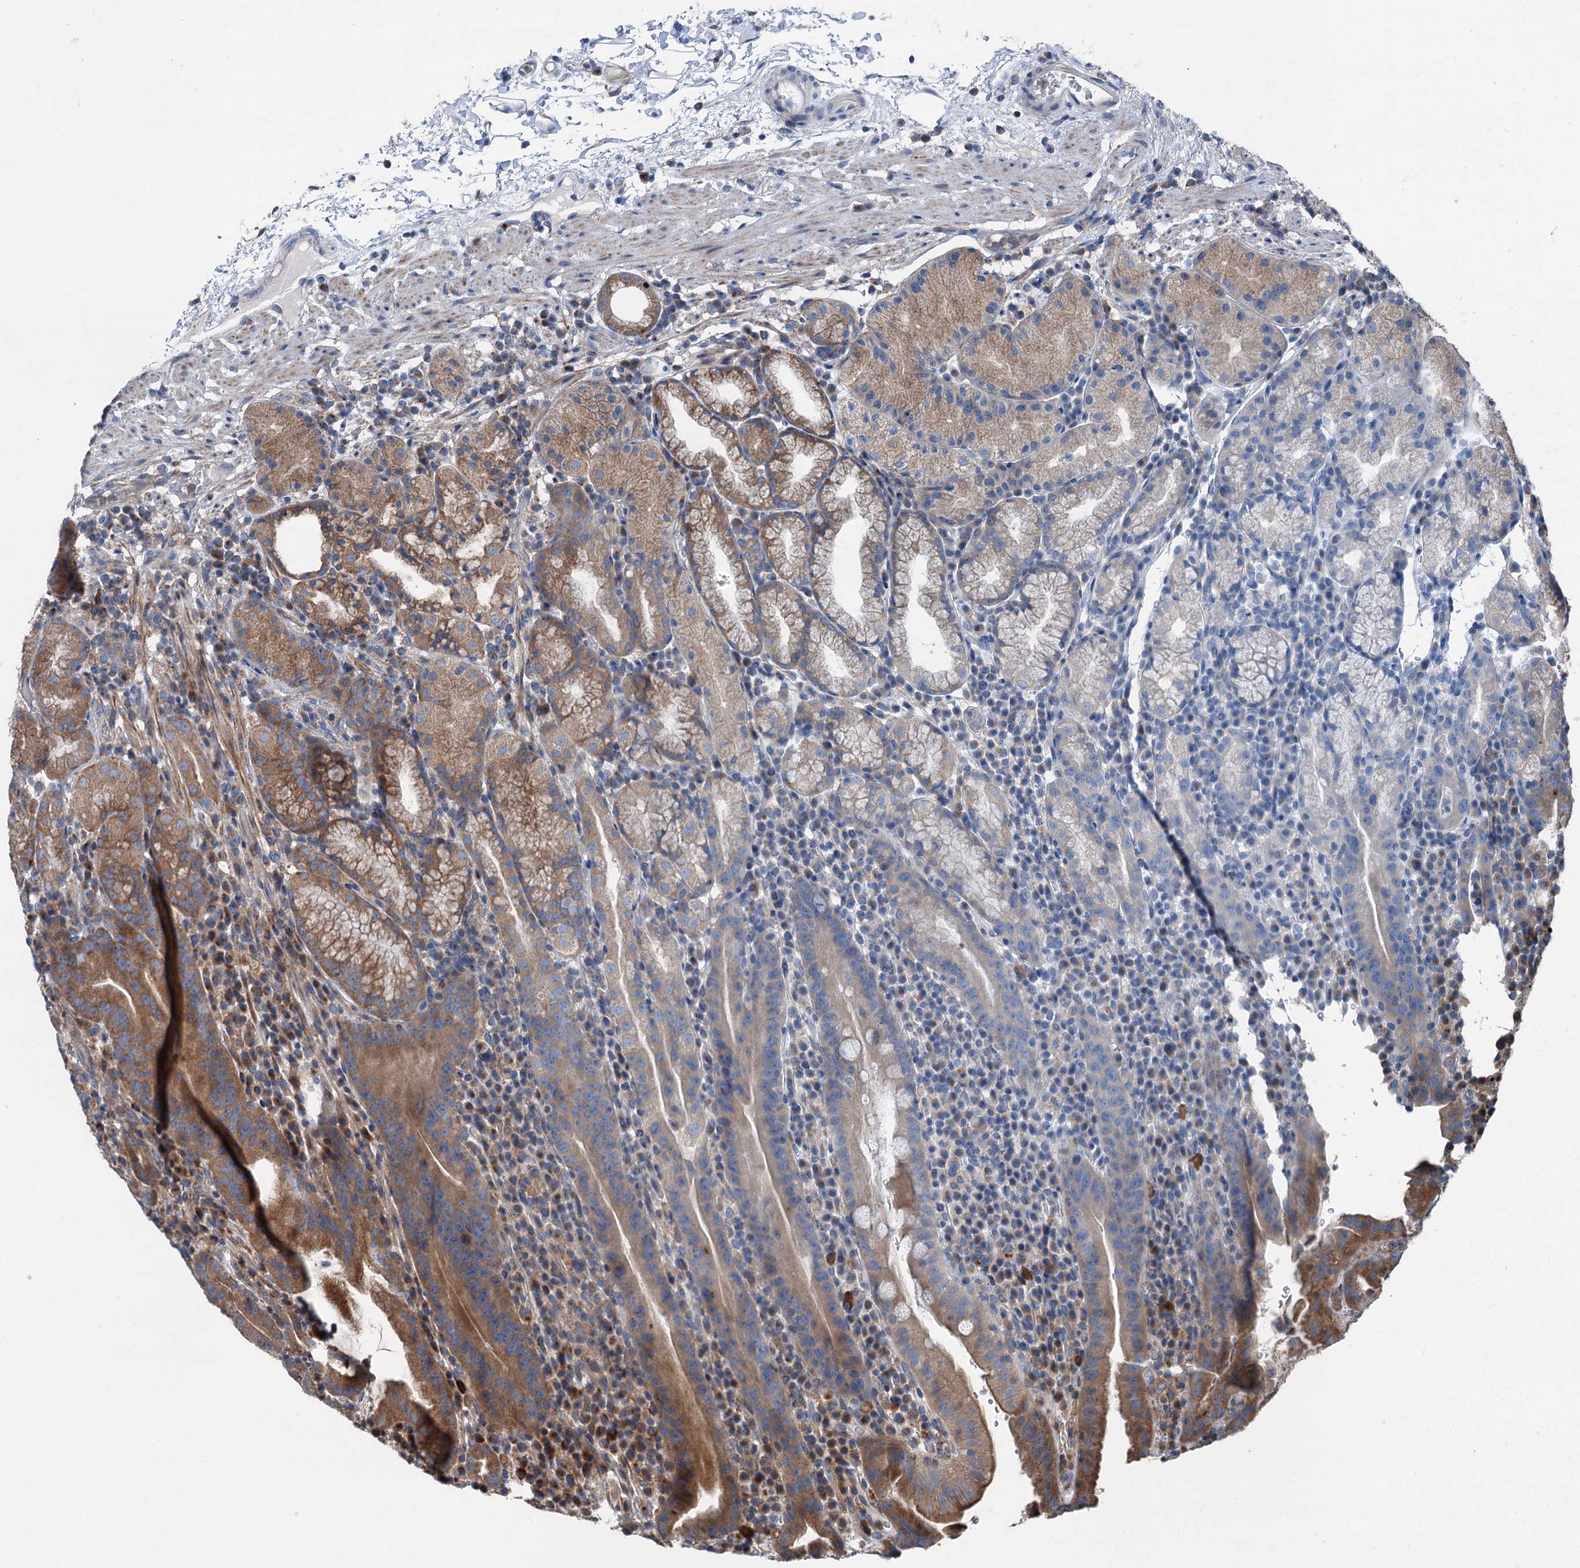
{"staining": {"intensity": "moderate", "quantity": "25%-75%", "location": "cytoplasmic/membranous"}, "tissue": "stomach", "cell_type": "Glandular cells", "image_type": "normal", "snomed": [{"axis": "morphology", "description": "Normal tissue, NOS"}, {"axis": "morphology", "description": "Inflammation, NOS"}, {"axis": "topography", "description": "Stomach"}], "caption": "This is a photomicrograph of immunohistochemistry (IHC) staining of normal stomach, which shows moderate staining in the cytoplasmic/membranous of glandular cells.", "gene": "RUFY1", "patient": {"sex": "male", "age": 79}}